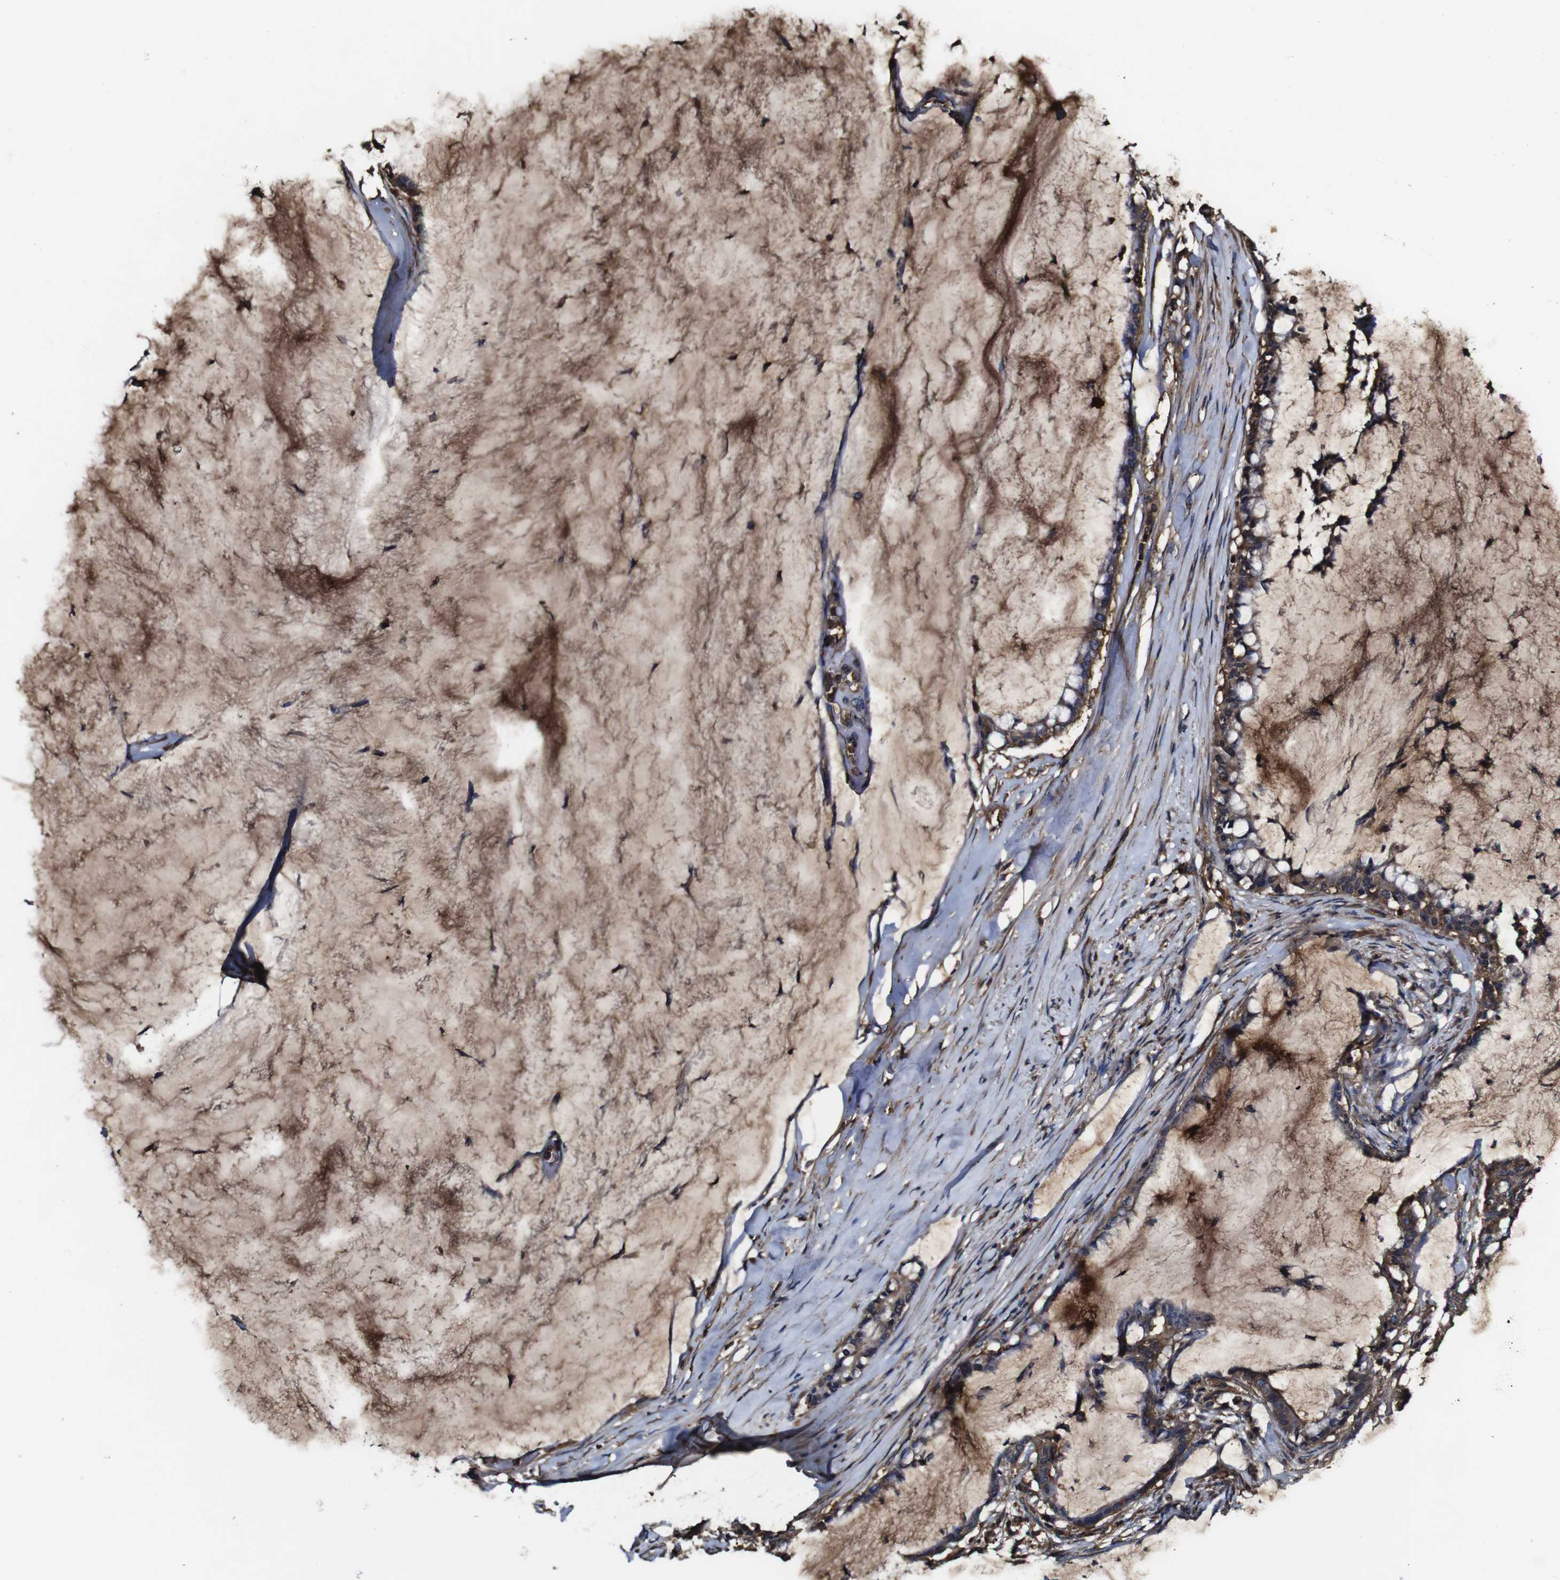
{"staining": {"intensity": "moderate", "quantity": ">75%", "location": "cytoplasmic/membranous"}, "tissue": "pancreatic cancer", "cell_type": "Tumor cells", "image_type": "cancer", "snomed": [{"axis": "morphology", "description": "Adenocarcinoma, NOS"}, {"axis": "topography", "description": "Pancreas"}], "caption": "DAB immunohistochemical staining of pancreatic adenocarcinoma exhibits moderate cytoplasmic/membranous protein positivity in approximately >75% of tumor cells. (DAB (3,3'-diaminobenzidine) IHC with brightfield microscopy, high magnification).", "gene": "MSN", "patient": {"sex": "male", "age": 41}}